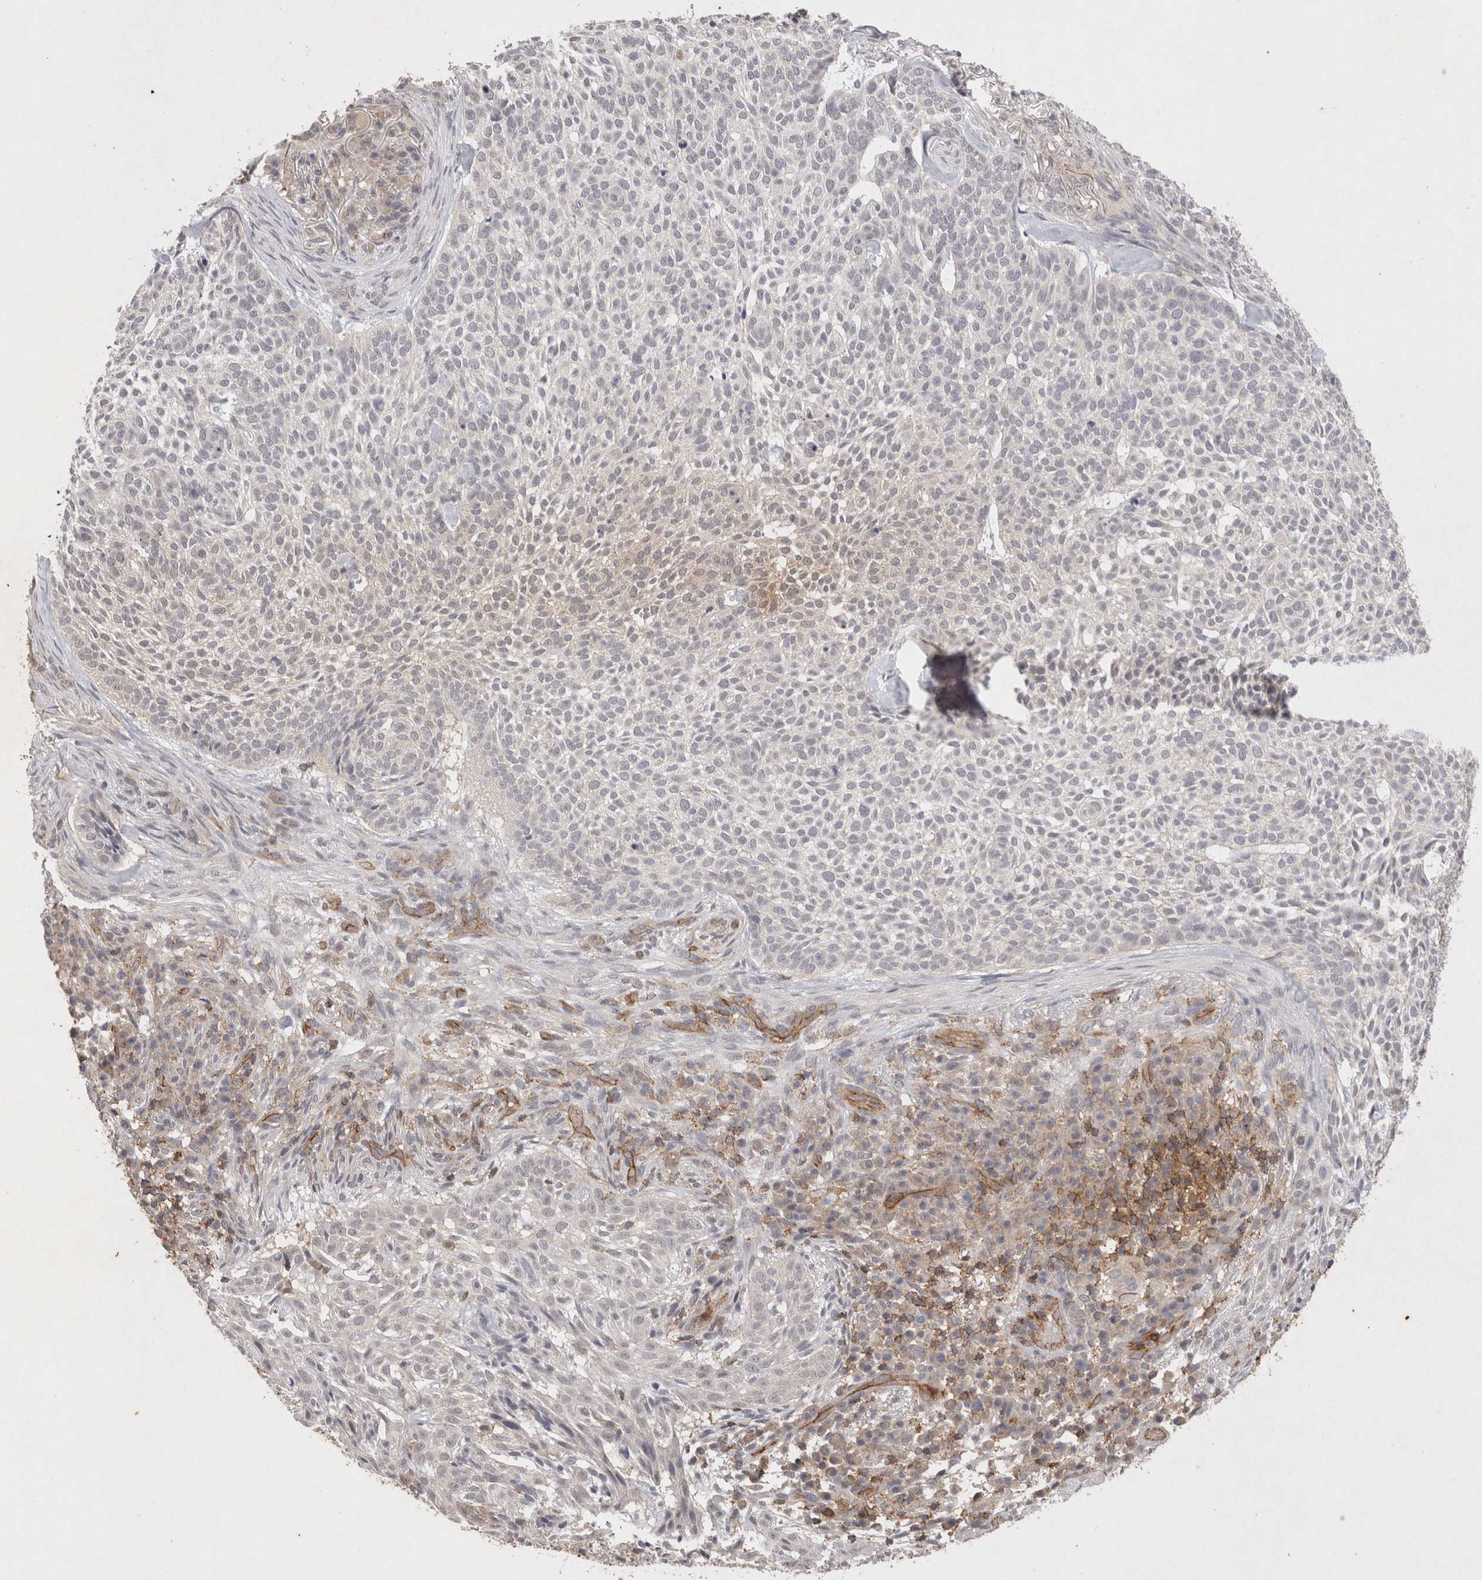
{"staining": {"intensity": "negative", "quantity": "none", "location": "none"}, "tissue": "skin cancer", "cell_type": "Tumor cells", "image_type": "cancer", "snomed": [{"axis": "morphology", "description": "Basal cell carcinoma"}, {"axis": "topography", "description": "Skin"}], "caption": "A photomicrograph of human basal cell carcinoma (skin) is negative for staining in tumor cells.", "gene": "RASSF3", "patient": {"sex": "female", "age": 64}}